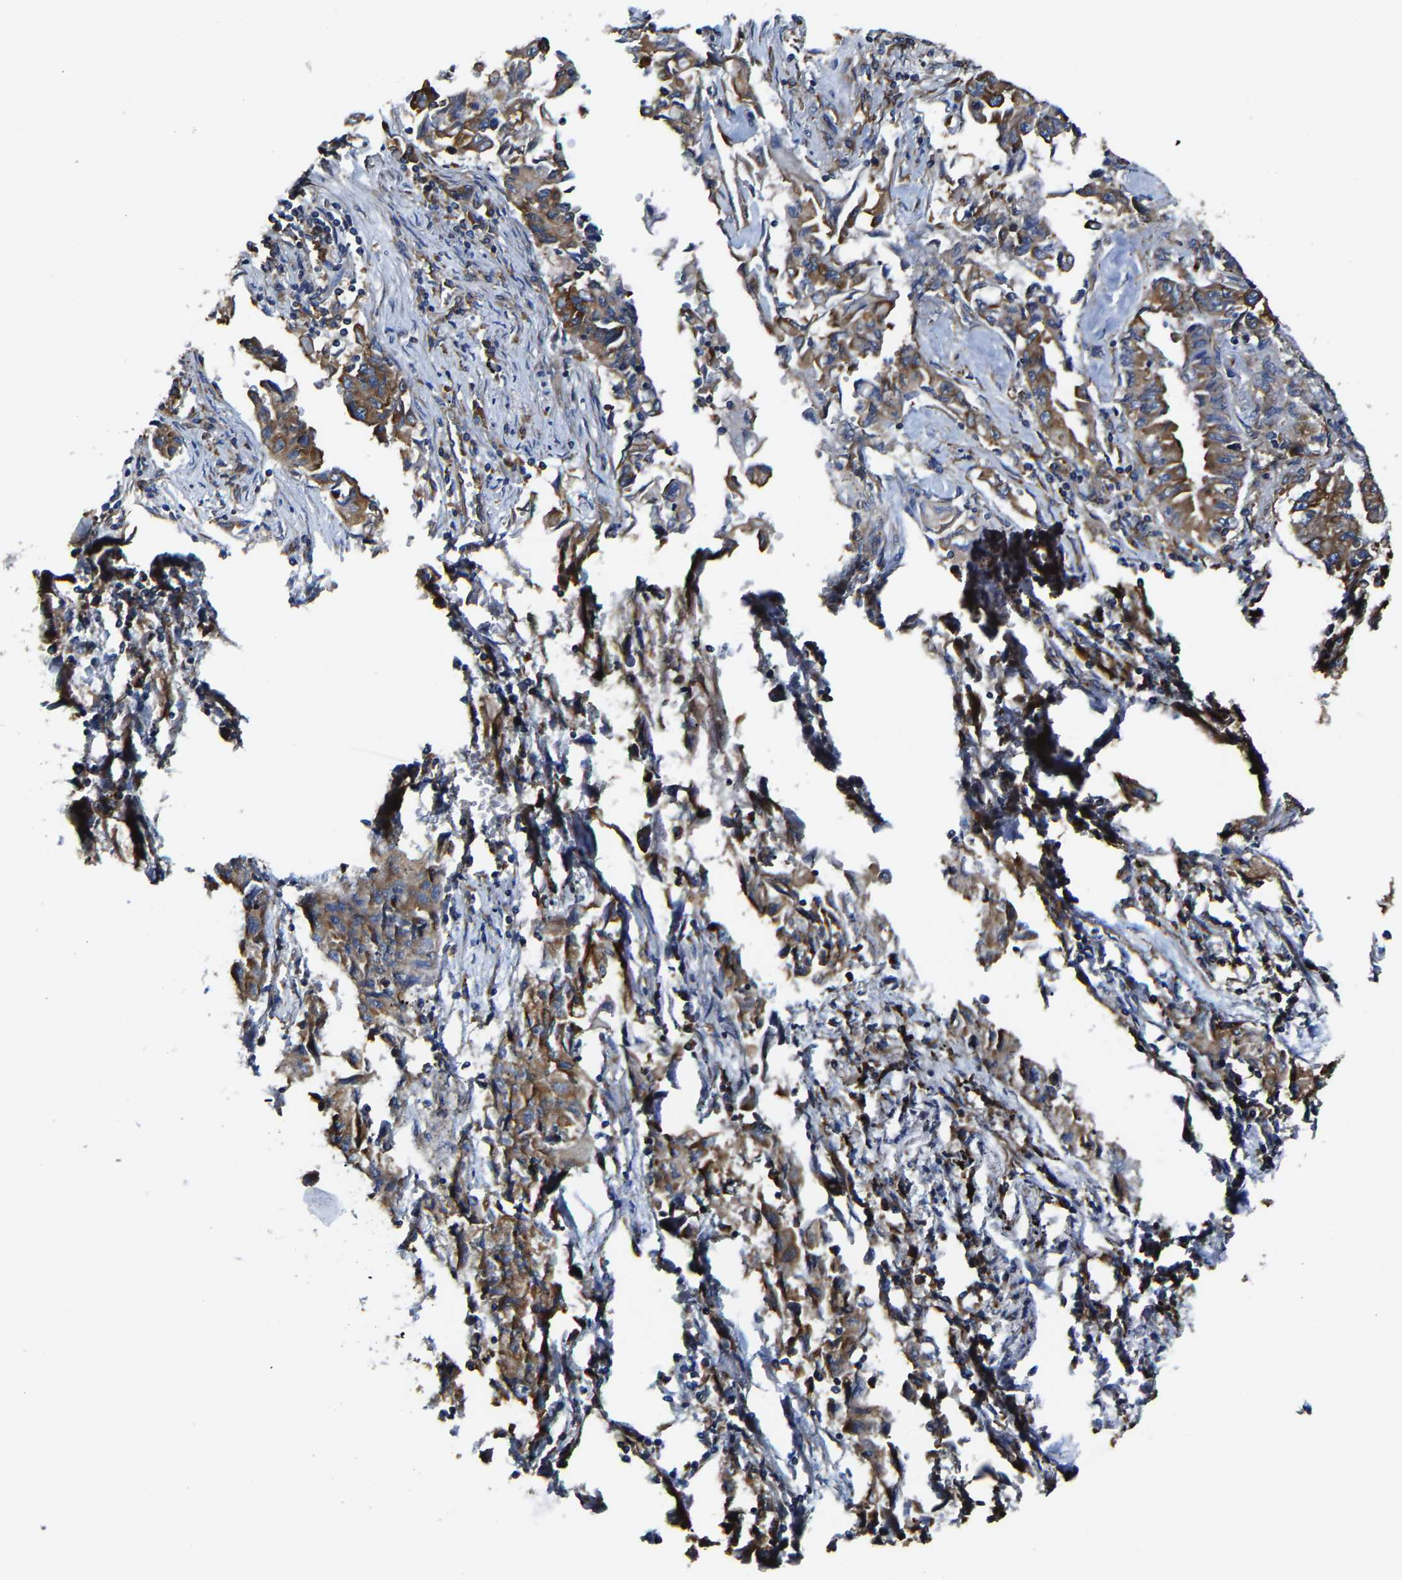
{"staining": {"intensity": "strong", "quantity": ">75%", "location": "cytoplasmic/membranous"}, "tissue": "lung cancer", "cell_type": "Tumor cells", "image_type": "cancer", "snomed": [{"axis": "morphology", "description": "Adenocarcinoma, NOS"}, {"axis": "topography", "description": "Lung"}], "caption": "This is a histology image of immunohistochemistry (IHC) staining of lung cancer, which shows strong expression in the cytoplasmic/membranous of tumor cells.", "gene": "G3BP2", "patient": {"sex": "female", "age": 51}}